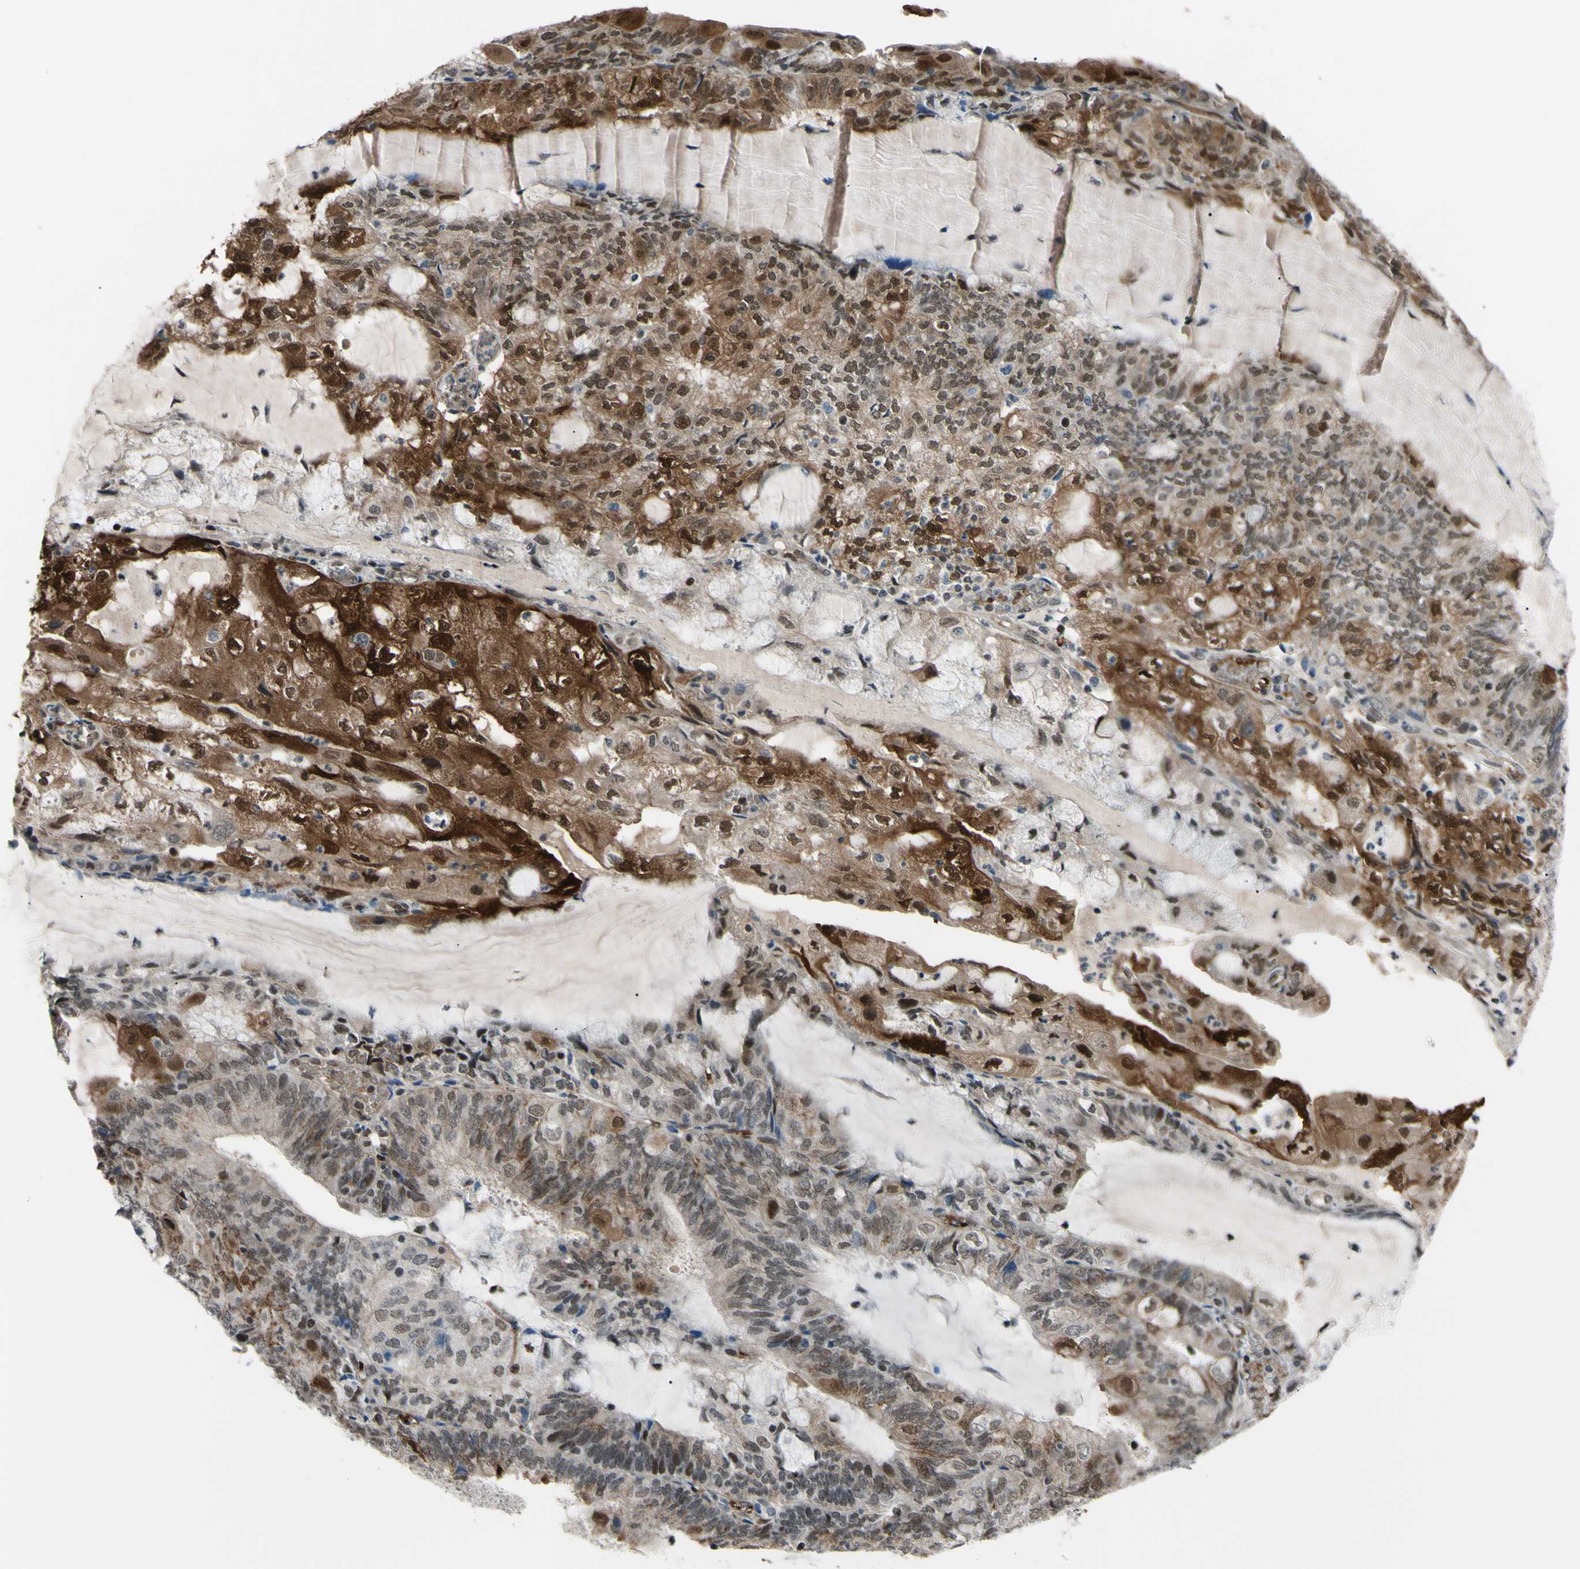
{"staining": {"intensity": "strong", "quantity": "25%-75%", "location": "cytoplasmic/membranous,nuclear"}, "tissue": "endometrial cancer", "cell_type": "Tumor cells", "image_type": "cancer", "snomed": [{"axis": "morphology", "description": "Adenocarcinoma, NOS"}, {"axis": "topography", "description": "Endometrium"}], "caption": "IHC micrograph of neoplastic tissue: human endometrial cancer (adenocarcinoma) stained using IHC displays high levels of strong protein expression localized specifically in the cytoplasmic/membranous and nuclear of tumor cells, appearing as a cytoplasmic/membranous and nuclear brown color.", "gene": "THAP12", "patient": {"sex": "female", "age": 81}}